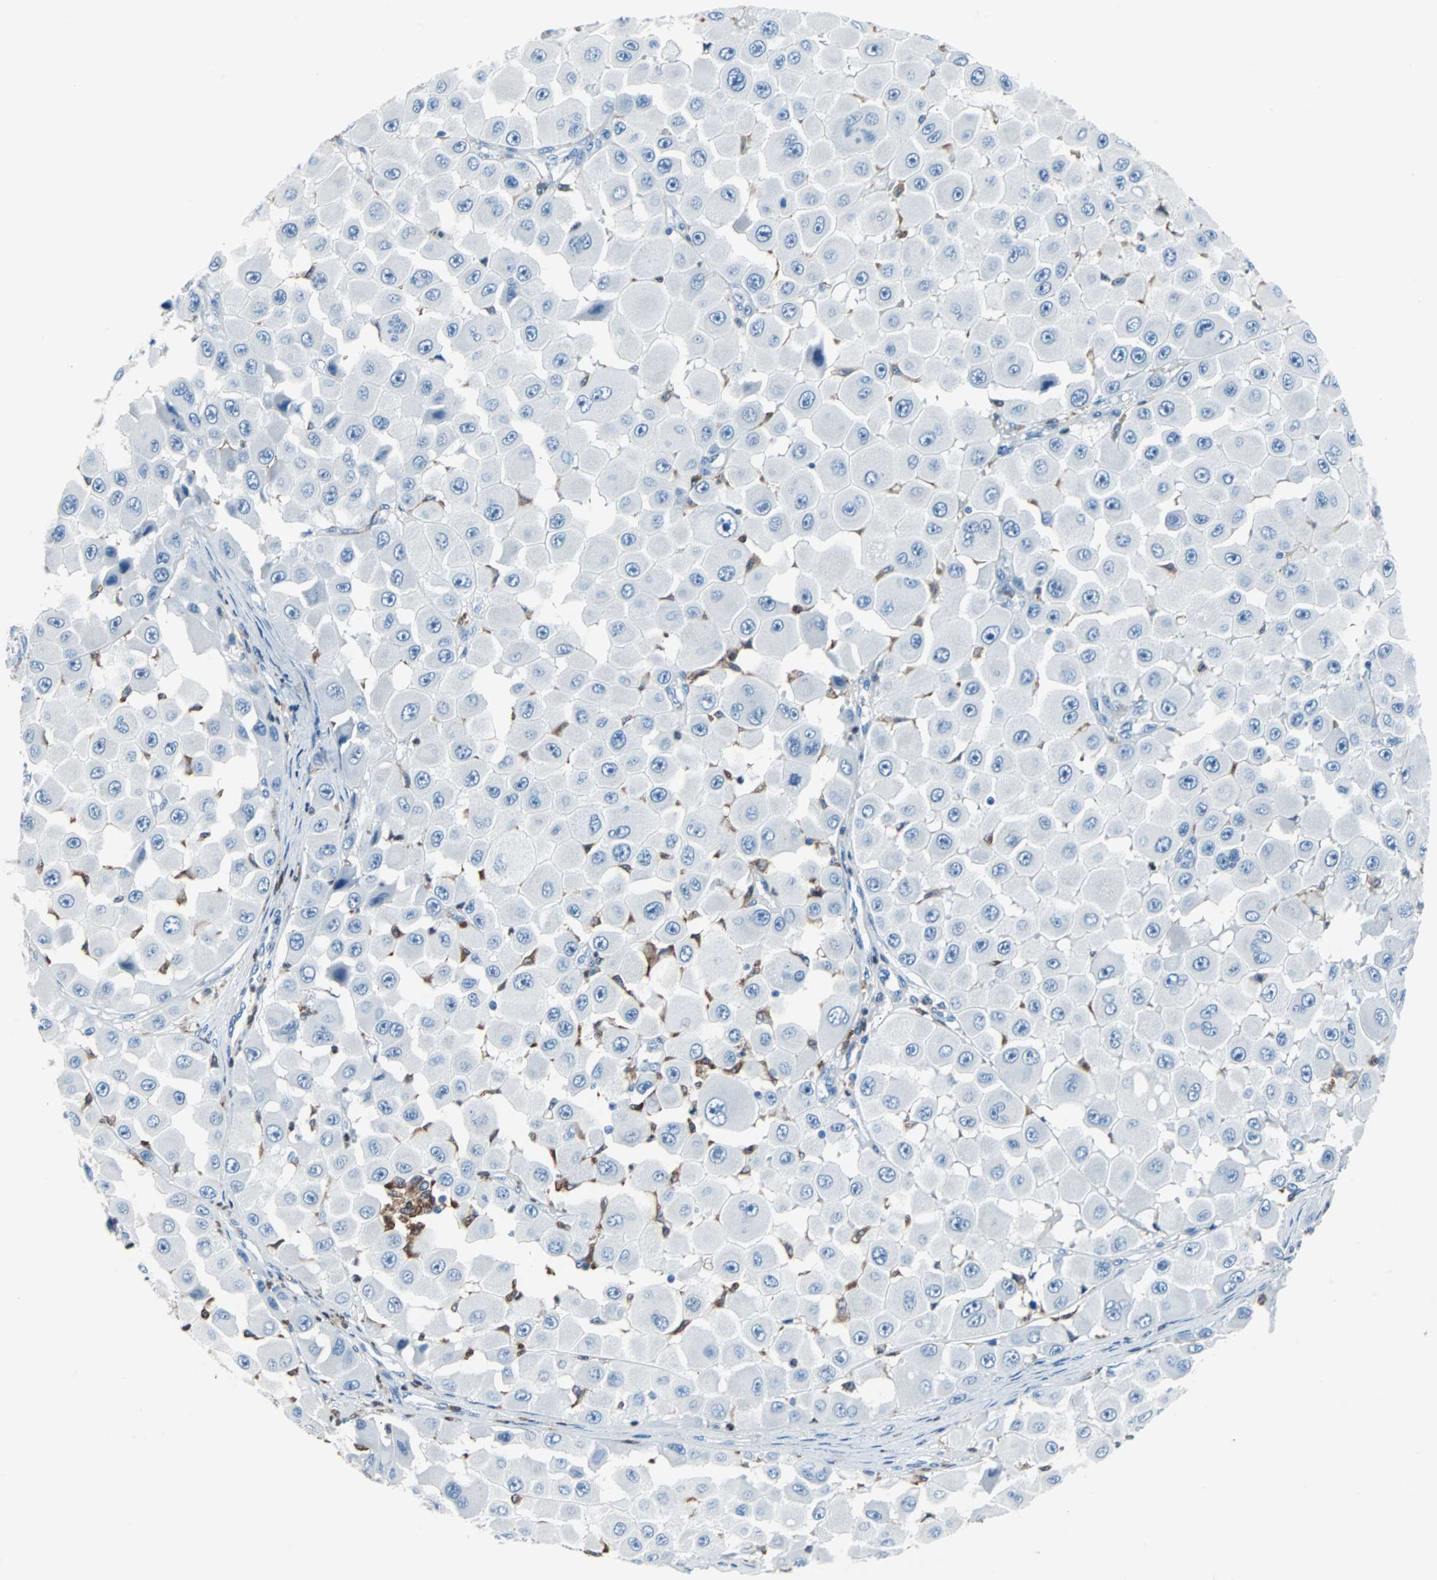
{"staining": {"intensity": "negative", "quantity": "none", "location": "none"}, "tissue": "melanoma", "cell_type": "Tumor cells", "image_type": "cancer", "snomed": [{"axis": "morphology", "description": "Malignant melanoma, NOS"}, {"axis": "topography", "description": "Skin"}], "caption": "Tumor cells show no significant protein staining in malignant melanoma.", "gene": "SYK", "patient": {"sex": "female", "age": 81}}